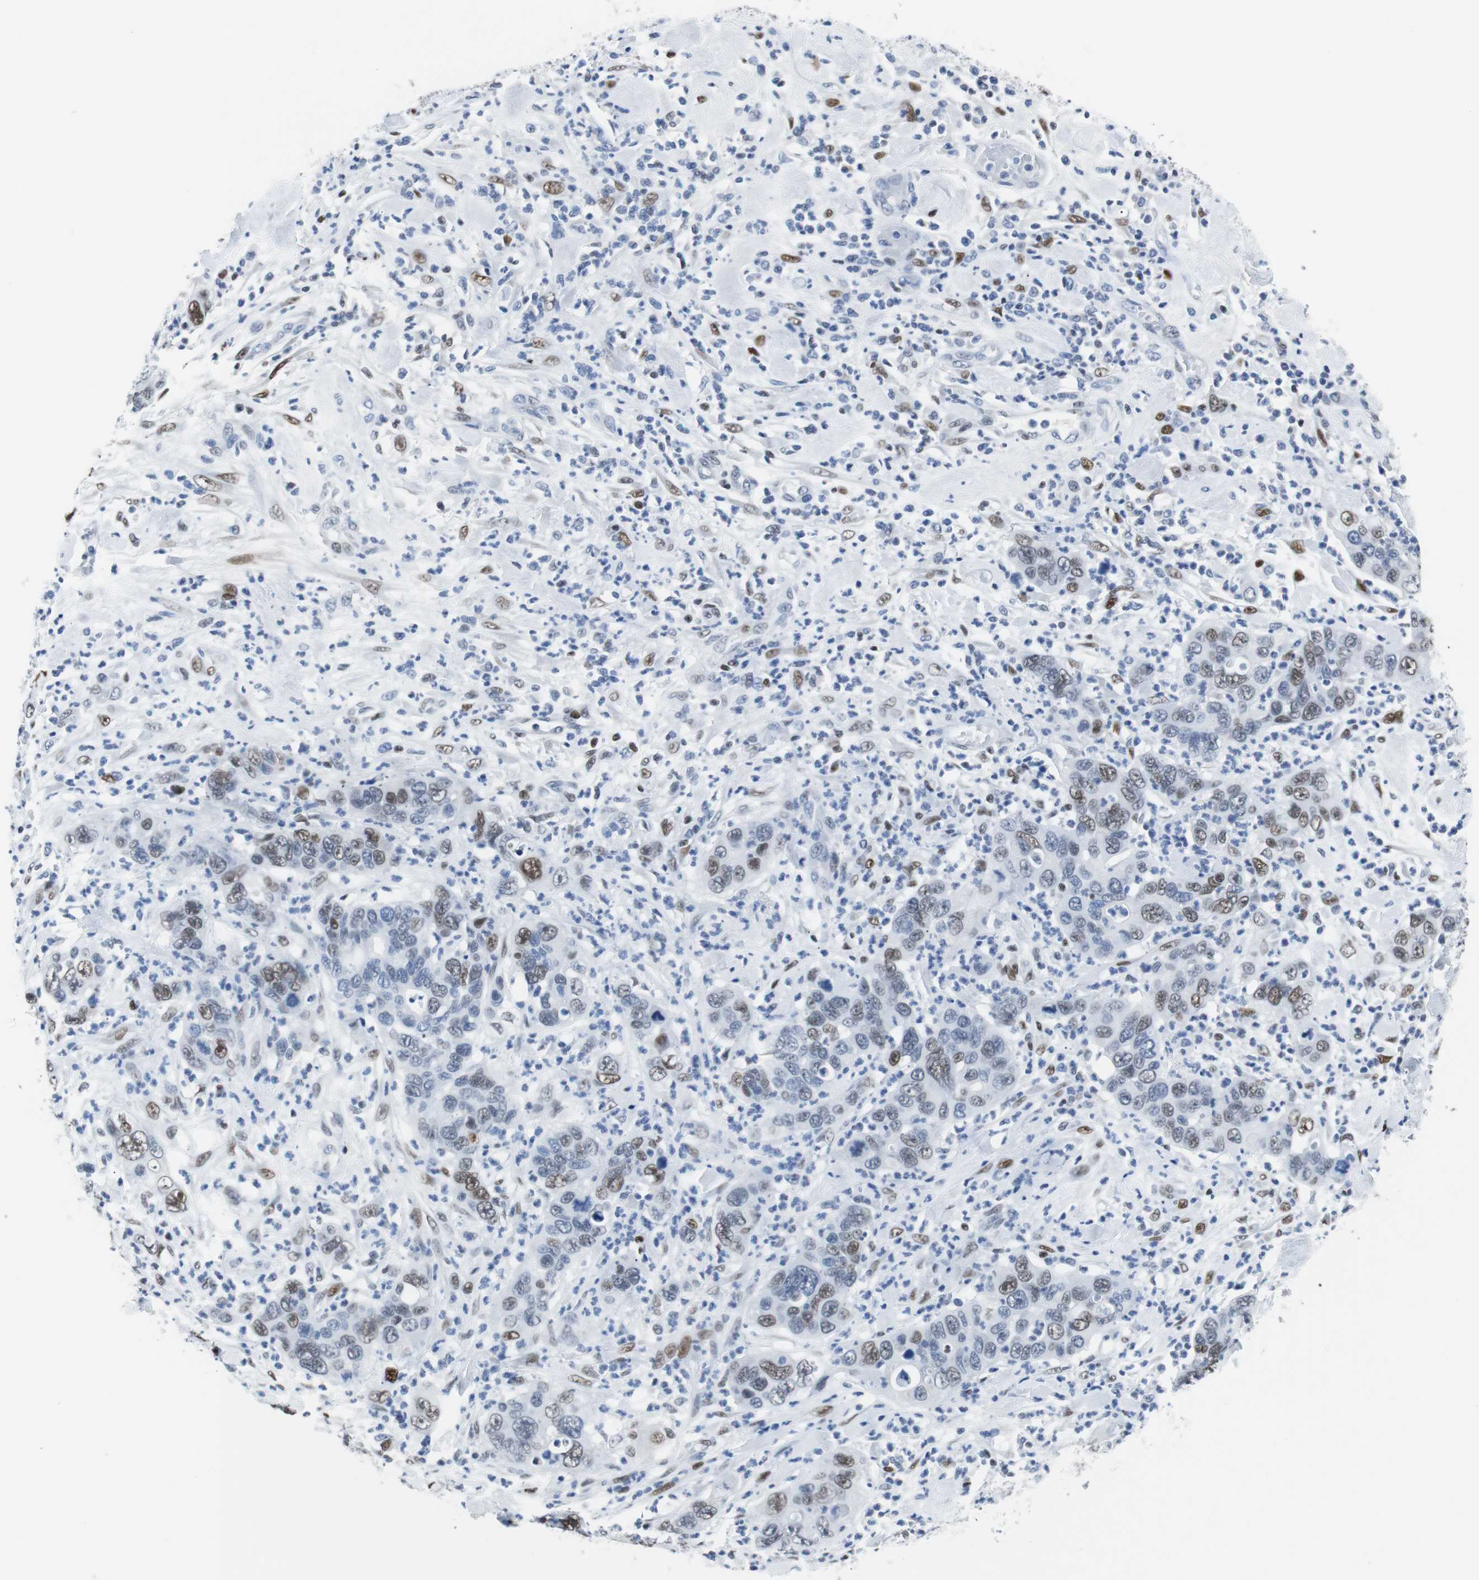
{"staining": {"intensity": "moderate", "quantity": "25%-75%", "location": "nuclear"}, "tissue": "pancreatic cancer", "cell_type": "Tumor cells", "image_type": "cancer", "snomed": [{"axis": "morphology", "description": "Adenocarcinoma, NOS"}, {"axis": "topography", "description": "Pancreas"}], "caption": "Immunohistochemistry (IHC) micrograph of human pancreatic adenocarcinoma stained for a protein (brown), which displays medium levels of moderate nuclear expression in about 25%-75% of tumor cells.", "gene": "JUN", "patient": {"sex": "female", "age": 71}}